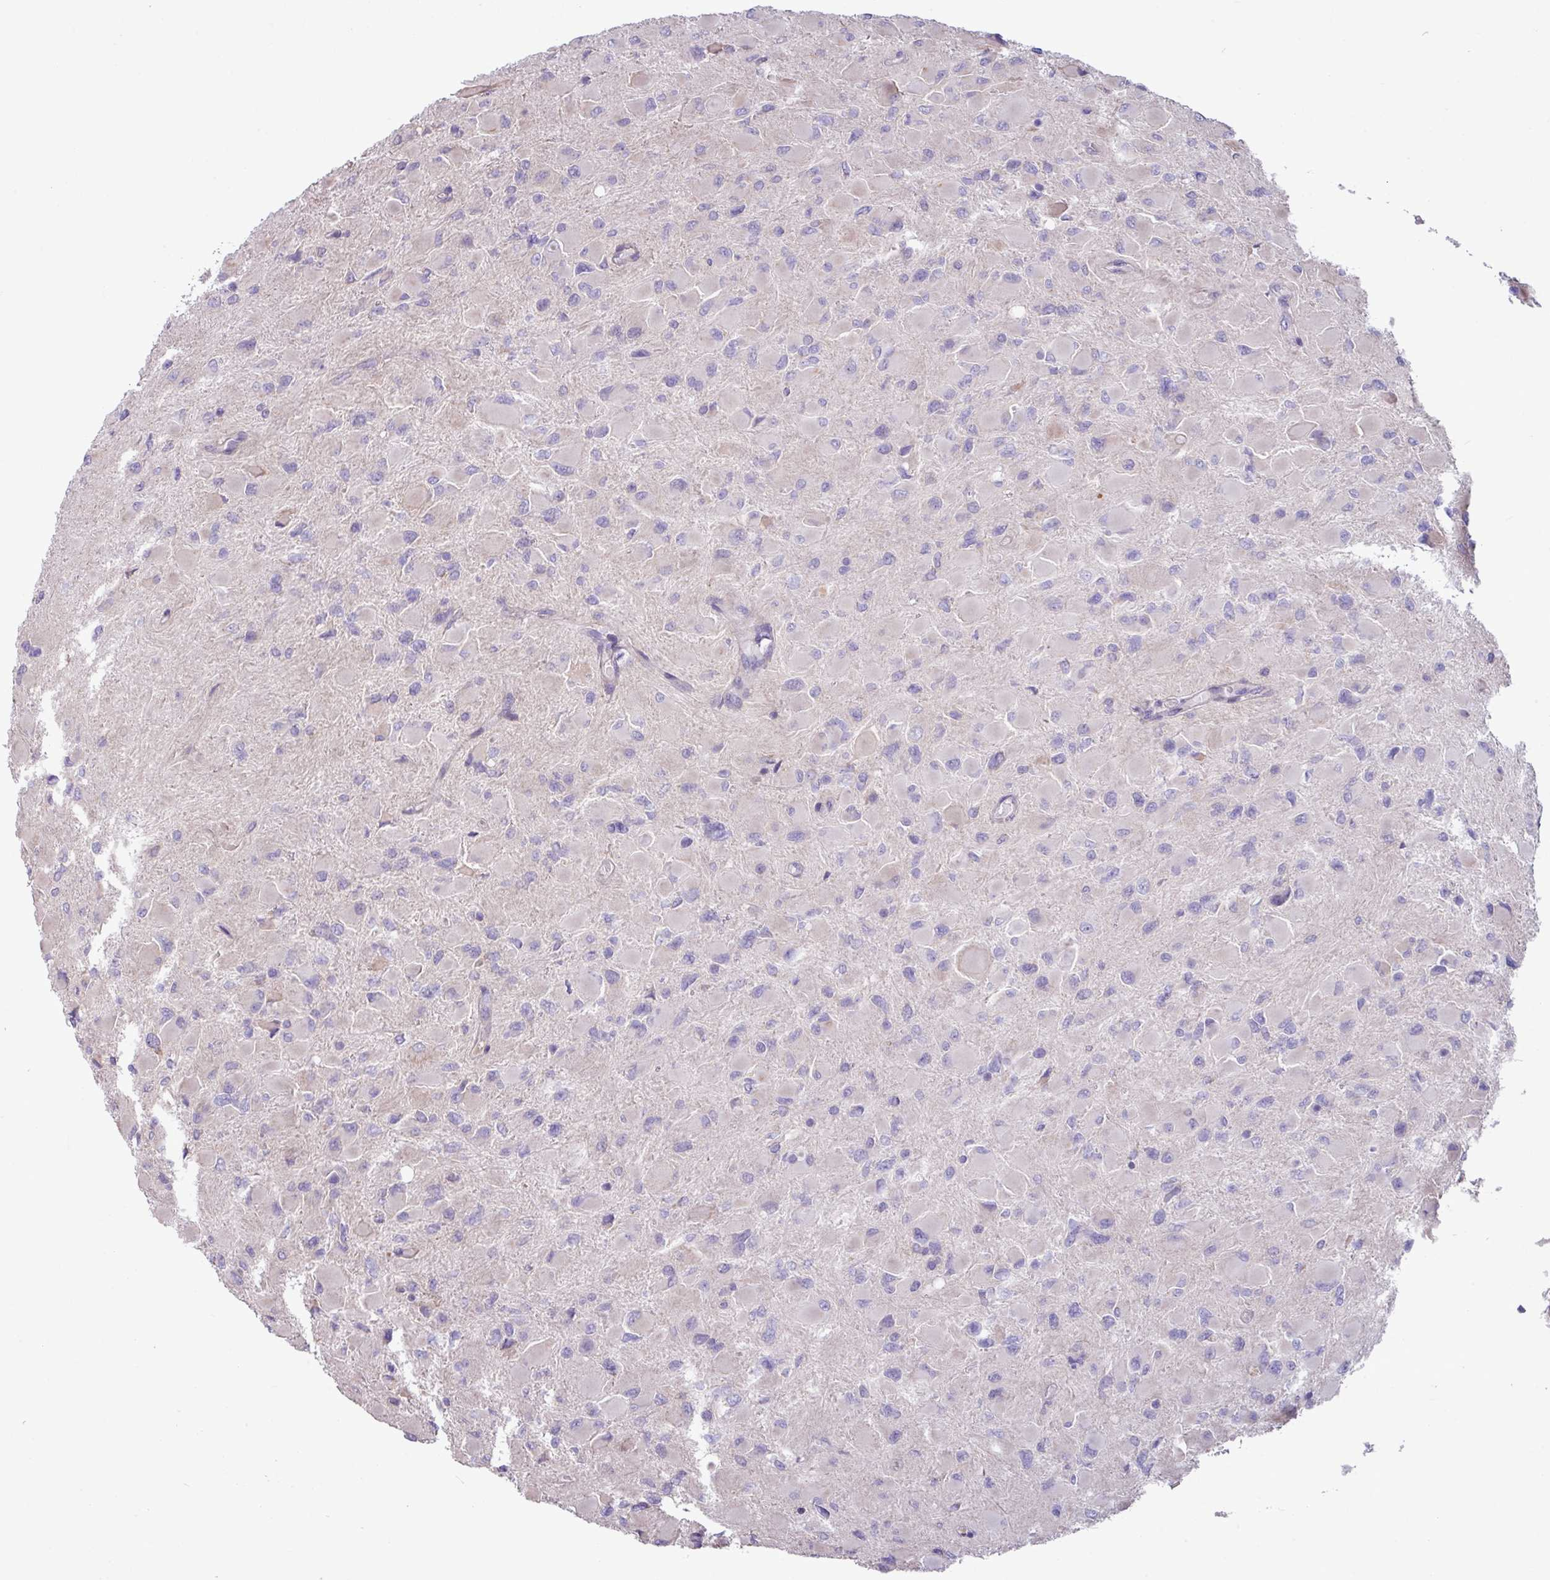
{"staining": {"intensity": "negative", "quantity": "none", "location": "none"}, "tissue": "glioma", "cell_type": "Tumor cells", "image_type": "cancer", "snomed": [{"axis": "morphology", "description": "Glioma, malignant, High grade"}, {"axis": "topography", "description": "Cerebral cortex"}], "caption": "Immunohistochemistry micrograph of neoplastic tissue: human malignant glioma (high-grade) stained with DAB shows no significant protein positivity in tumor cells.", "gene": "IRGC", "patient": {"sex": "female", "age": 36}}